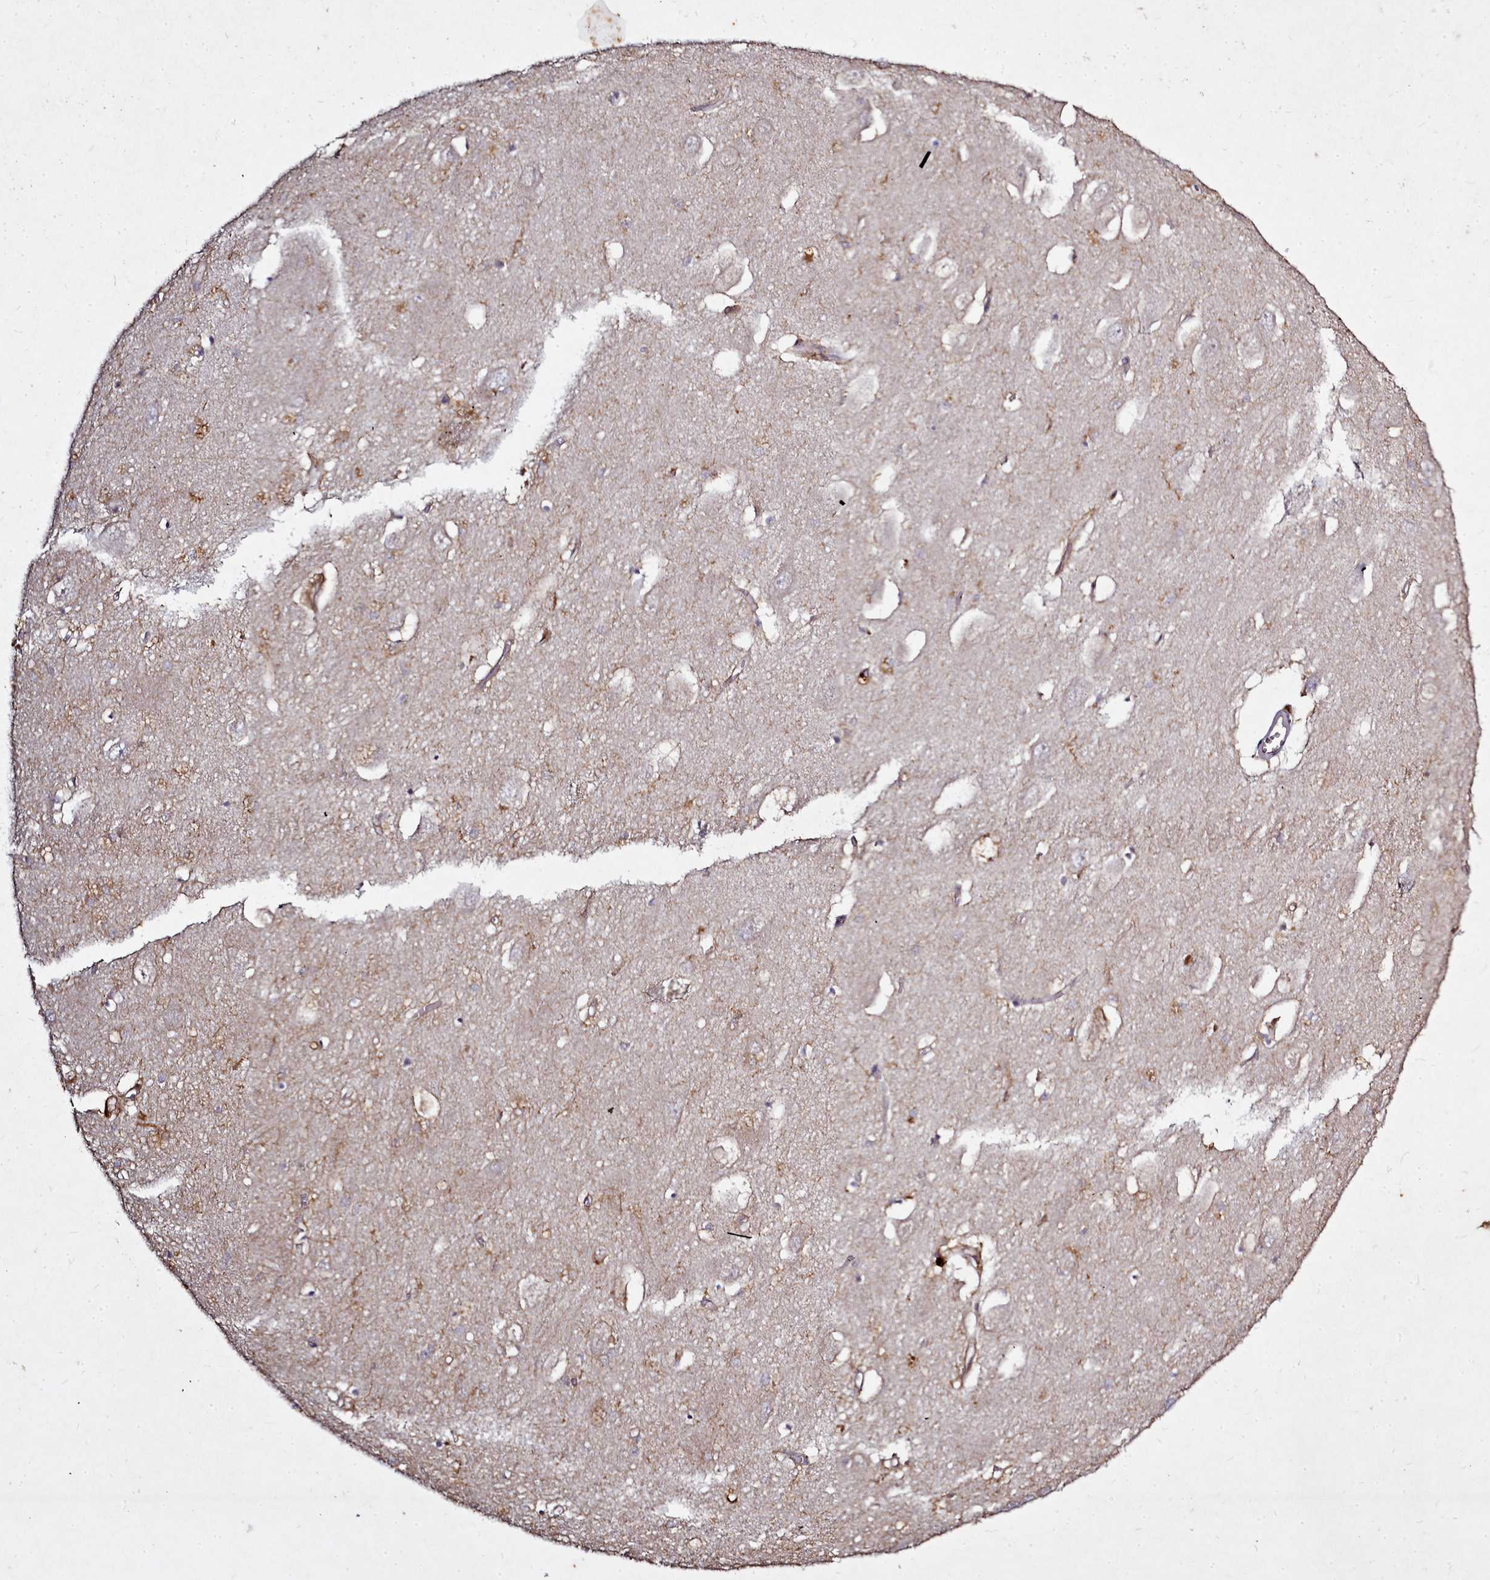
{"staining": {"intensity": "moderate", "quantity": "<25%", "location": "cytoplasmic/membranous"}, "tissue": "hippocampus", "cell_type": "Glial cells", "image_type": "normal", "snomed": [{"axis": "morphology", "description": "Normal tissue, NOS"}, {"axis": "topography", "description": "Hippocampus"}], "caption": "A brown stain shows moderate cytoplasmic/membranous expression of a protein in glial cells of normal hippocampus. (brown staining indicates protein expression, while blue staining denotes nuclei).", "gene": "NCKAP1L", "patient": {"sex": "female", "age": 64}}